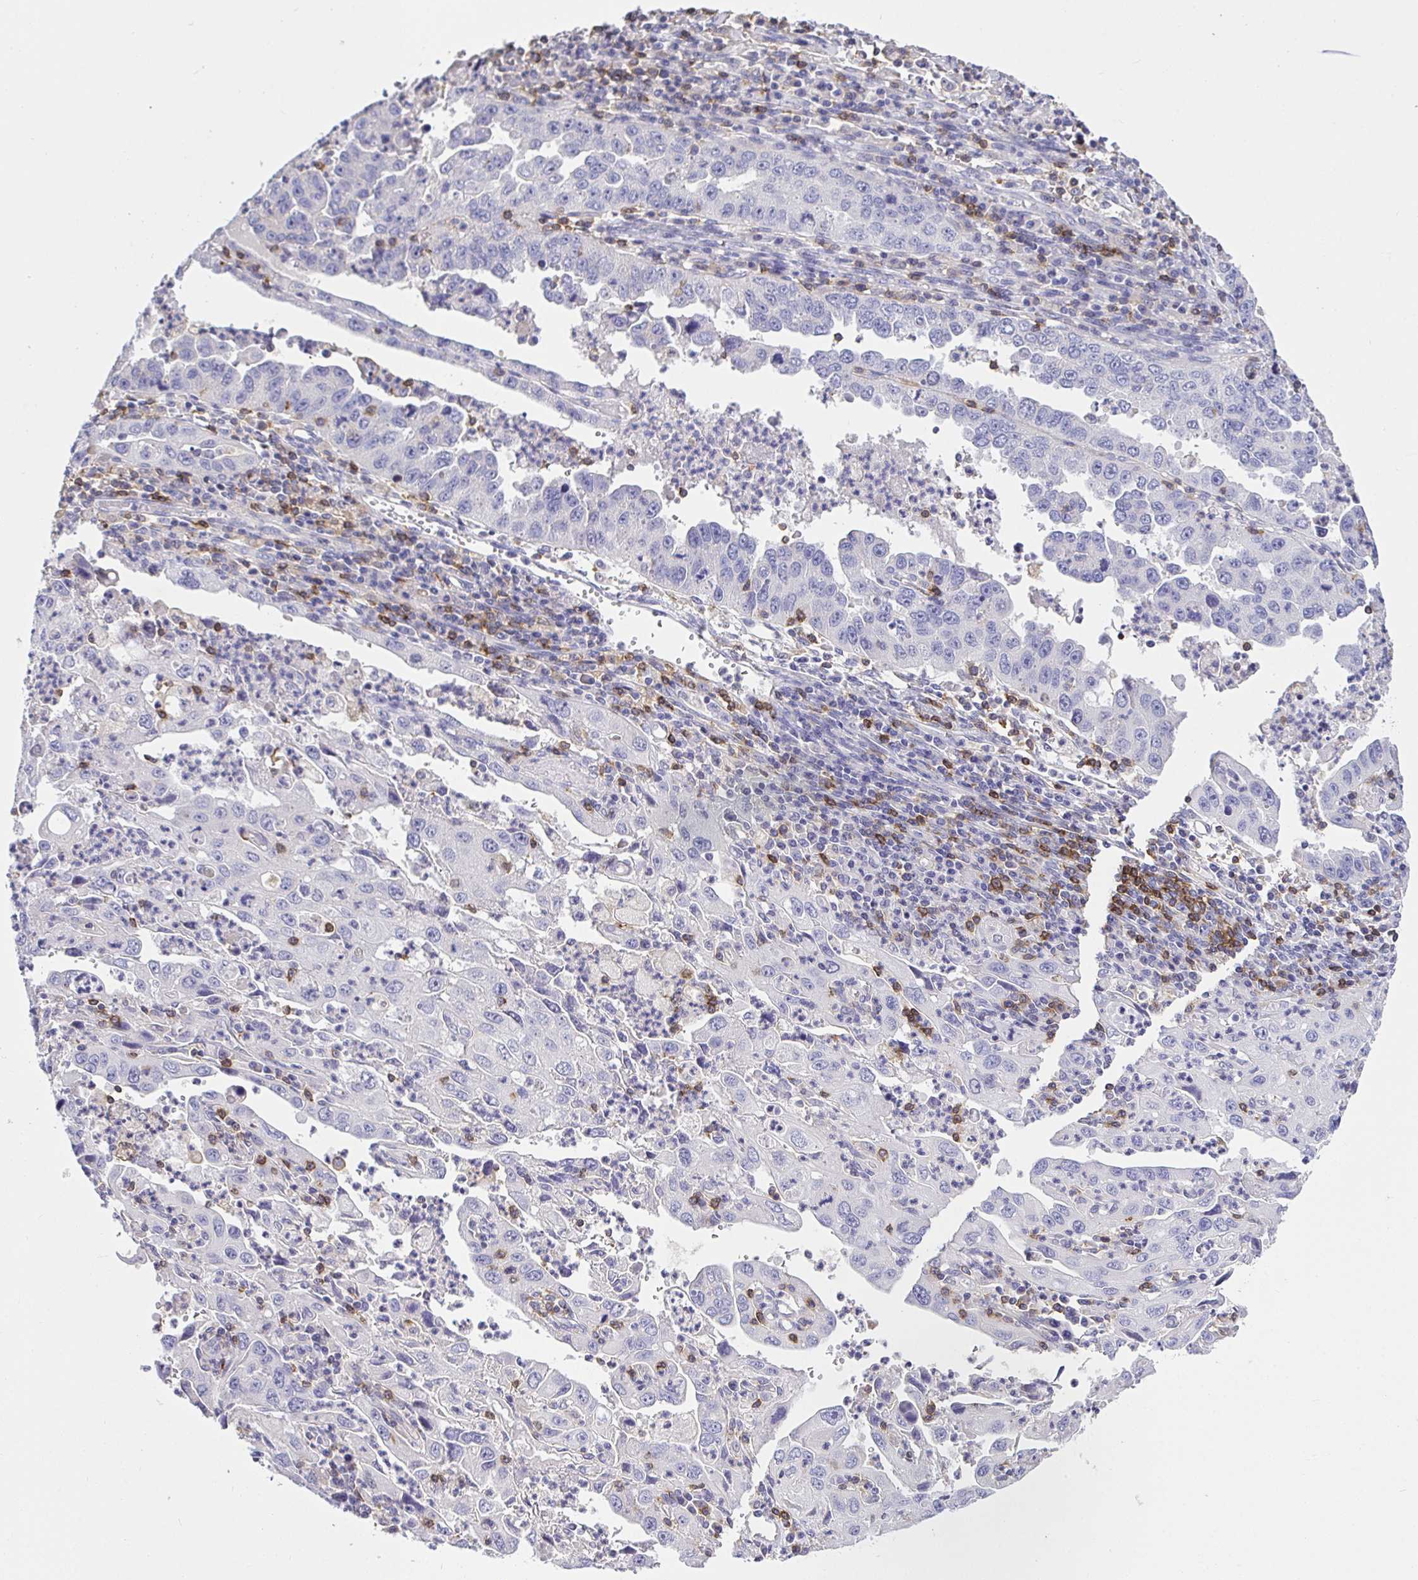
{"staining": {"intensity": "negative", "quantity": "none", "location": "none"}, "tissue": "endometrial cancer", "cell_type": "Tumor cells", "image_type": "cancer", "snomed": [{"axis": "morphology", "description": "Adenocarcinoma, NOS"}, {"axis": "topography", "description": "Uterus"}], "caption": "Tumor cells are negative for brown protein staining in endometrial adenocarcinoma.", "gene": "SKAP1", "patient": {"sex": "female", "age": 62}}